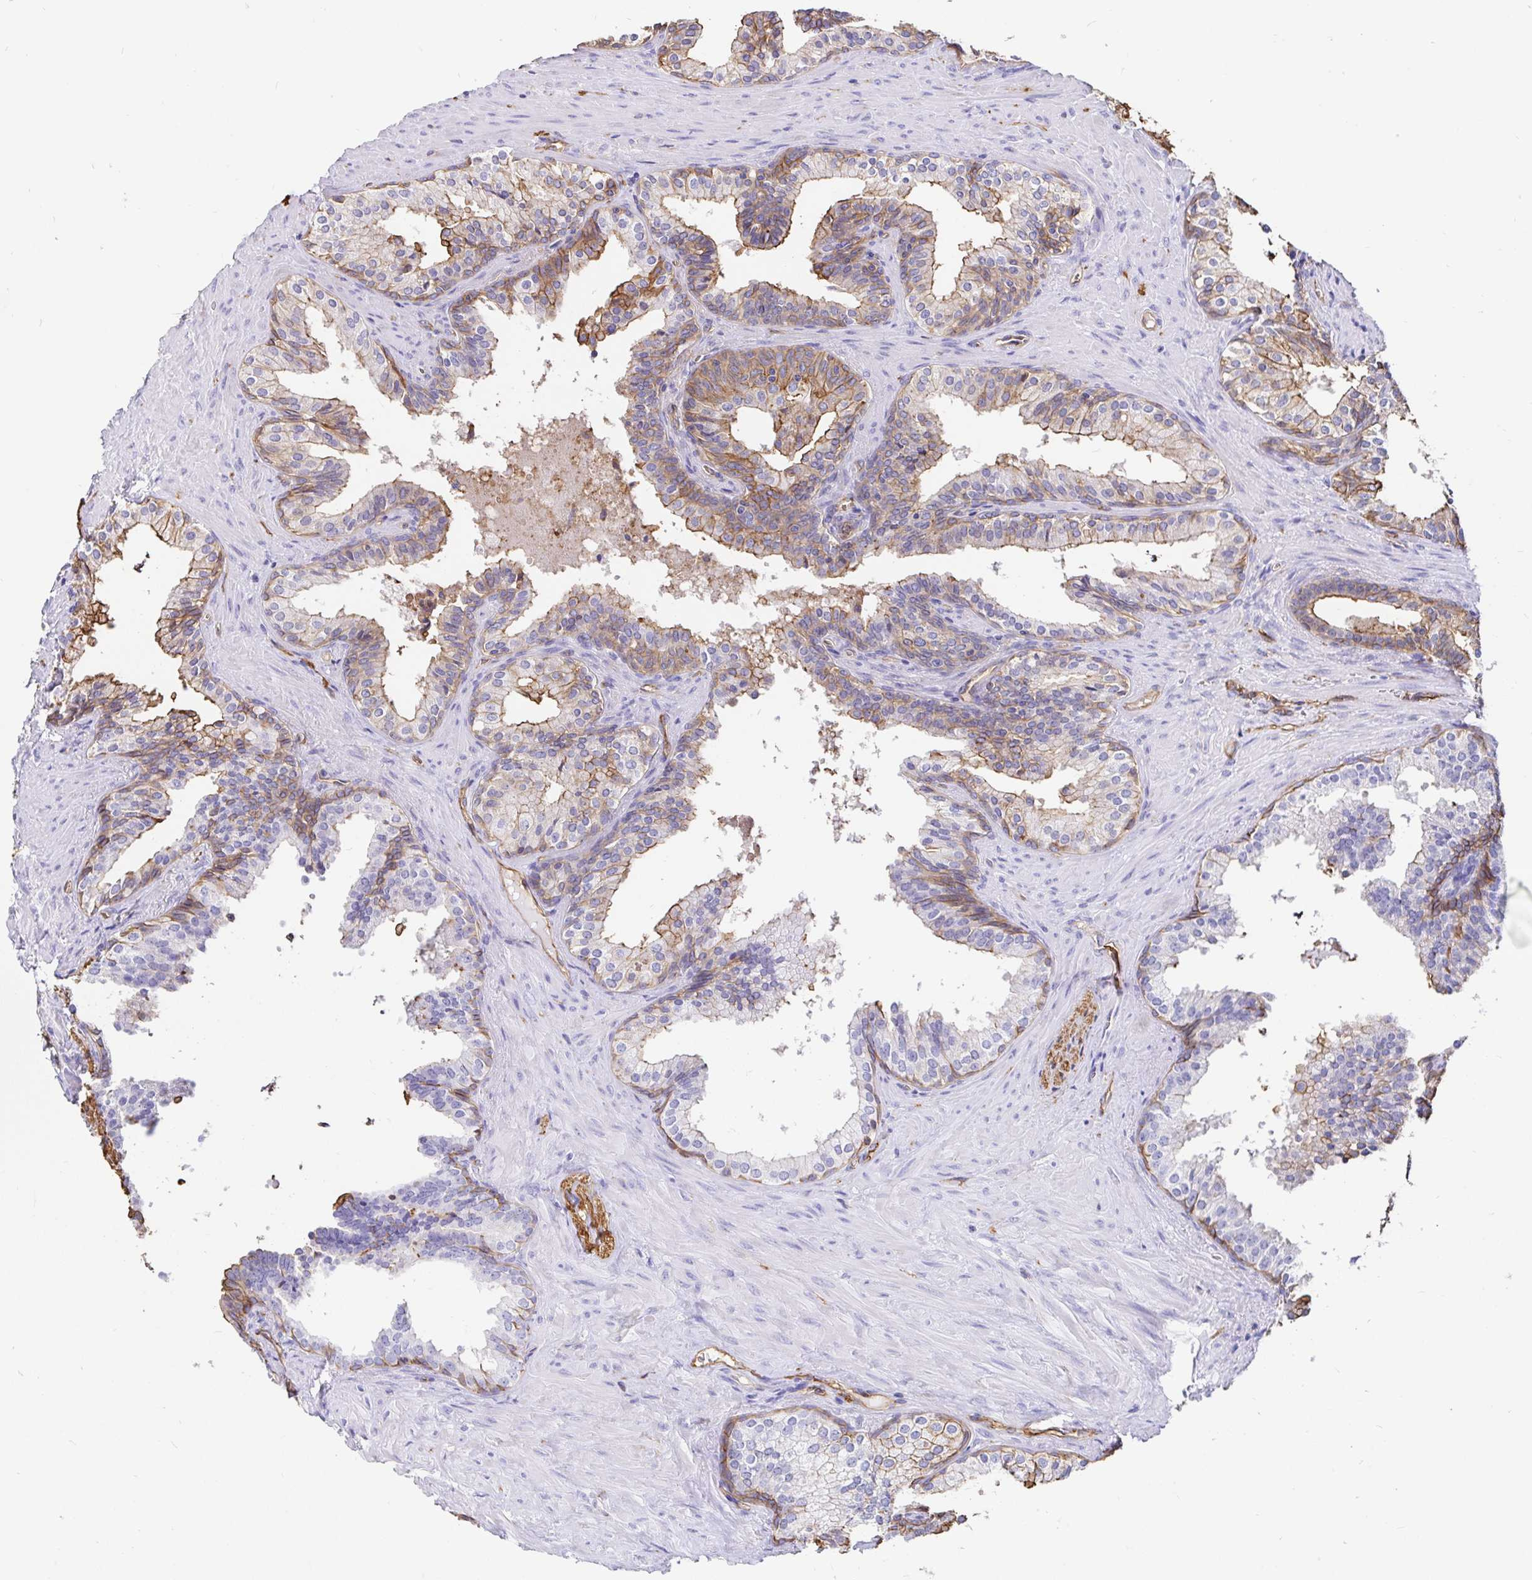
{"staining": {"intensity": "weak", "quantity": "25%-75%", "location": "cytoplasmic/membranous"}, "tissue": "prostate cancer", "cell_type": "Tumor cells", "image_type": "cancer", "snomed": [{"axis": "morphology", "description": "Adenocarcinoma, High grade"}, {"axis": "topography", "description": "Prostate"}], "caption": "IHC photomicrograph of neoplastic tissue: human prostate cancer (adenocarcinoma (high-grade)) stained using immunohistochemistry (IHC) shows low levels of weak protein expression localized specifically in the cytoplasmic/membranous of tumor cells, appearing as a cytoplasmic/membranous brown color.", "gene": "ANXA2", "patient": {"sex": "male", "age": 68}}